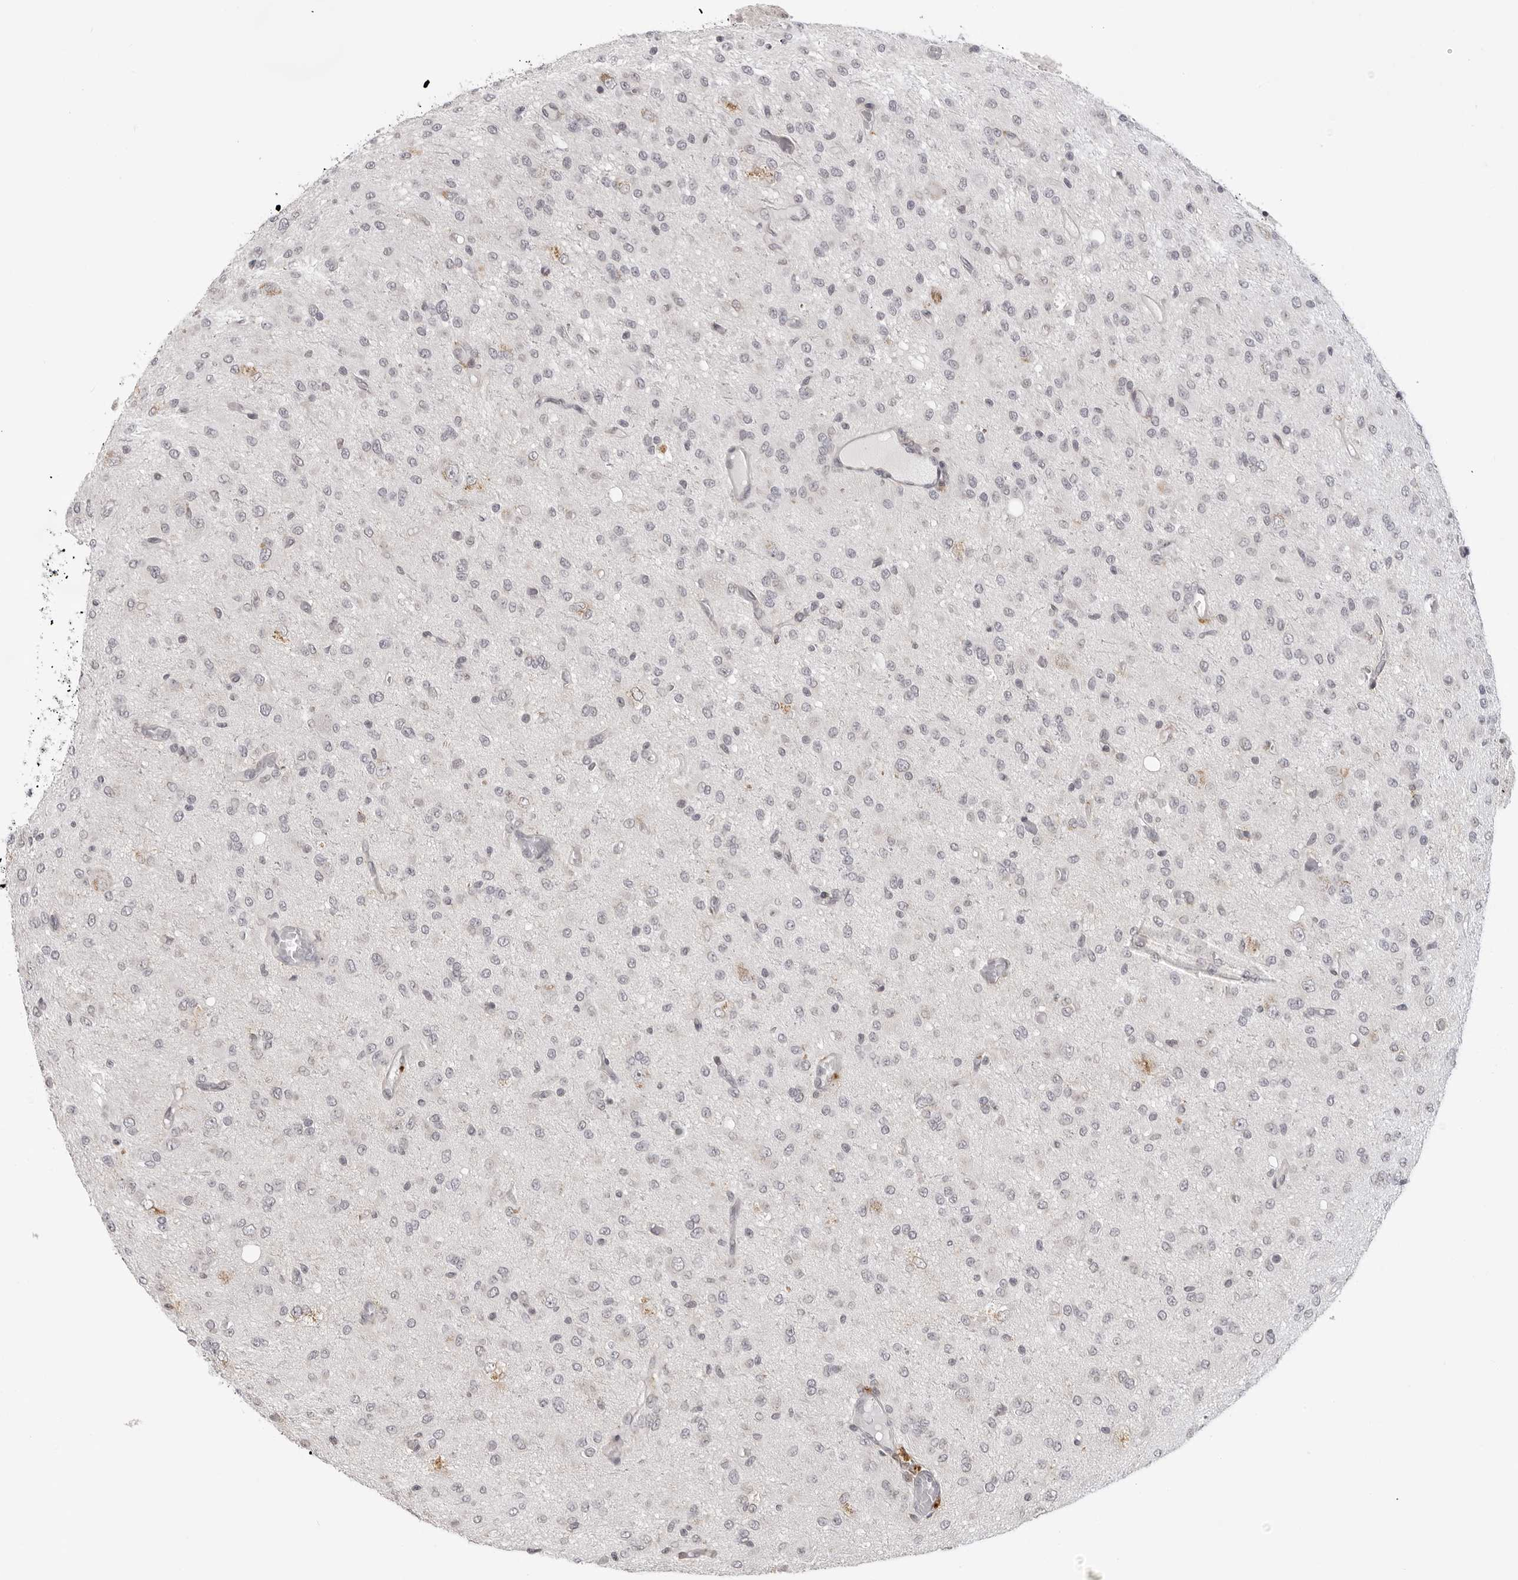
{"staining": {"intensity": "negative", "quantity": "none", "location": "none"}, "tissue": "glioma", "cell_type": "Tumor cells", "image_type": "cancer", "snomed": [{"axis": "morphology", "description": "Glioma, malignant, High grade"}, {"axis": "topography", "description": "Brain"}], "caption": "Malignant glioma (high-grade) was stained to show a protein in brown. There is no significant expression in tumor cells. The staining is performed using DAB (3,3'-diaminobenzidine) brown chromogen with nuclei counter-stained in using hematoxylin.", "gene": "ACP6", "patient": {"sex": "female", "age": 59}}